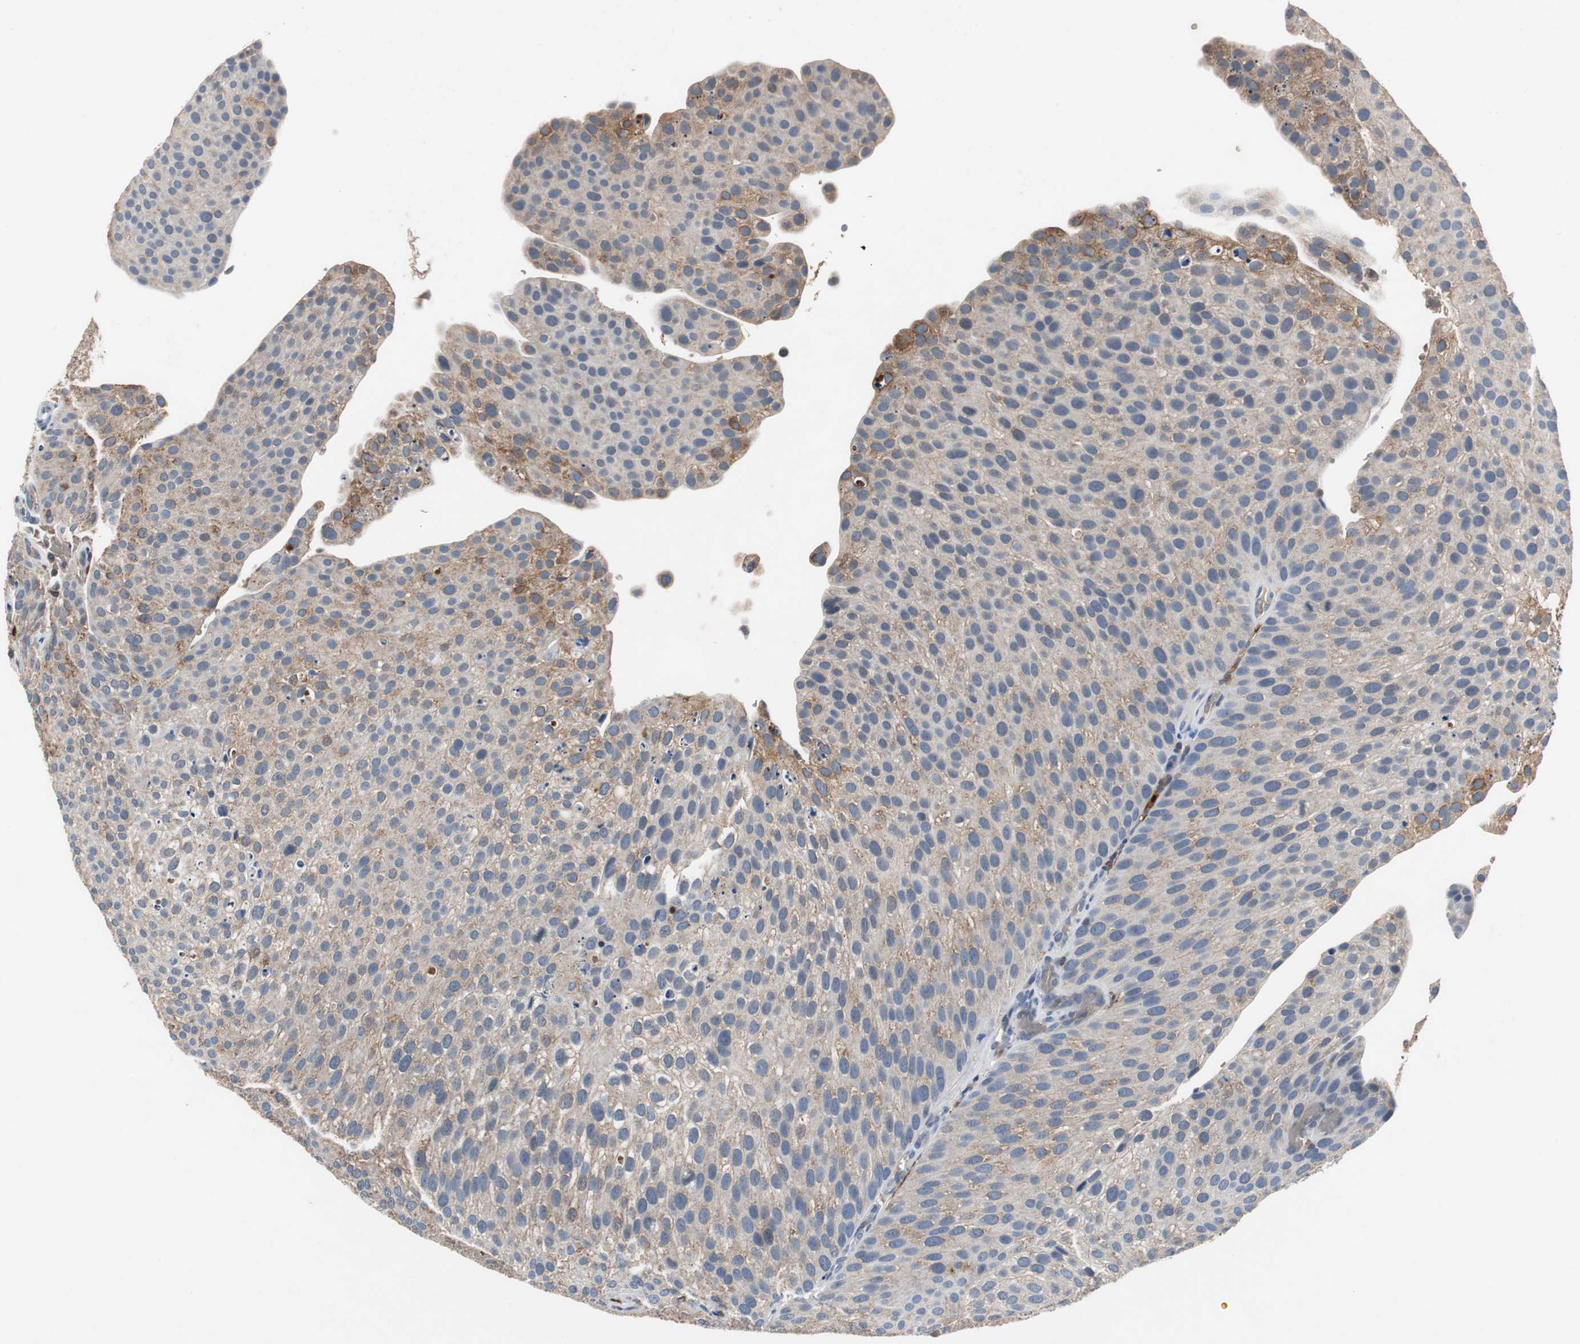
{"staining": {"intensity": "weak", "quantity": "25%-75%", "location": "cytoplasmic/membranous"}, "tissue": "urothelial cancer", "cell_type": "Tumor cells", "image_type": "cancer", "snomed": [{"axis": "morphology", "description": "Urothelial carcinoma, Low grade"}, {"axis": "topography", "description": "Smooth muscle"}, {"axis": "topography", "description": "Urinary bladder"}], "caption": "IHC photomicrograph of neoplastic tissue: human urothelial cancer stained using IHC reveals low levels of weak protein expression localized specifically in the cytoplasmic/membranous of tumor cells, appearing as a cytoplasmic/membranous brown color.", "gene": "CALB2", "patient": {"sex": "male", "age": 60}}